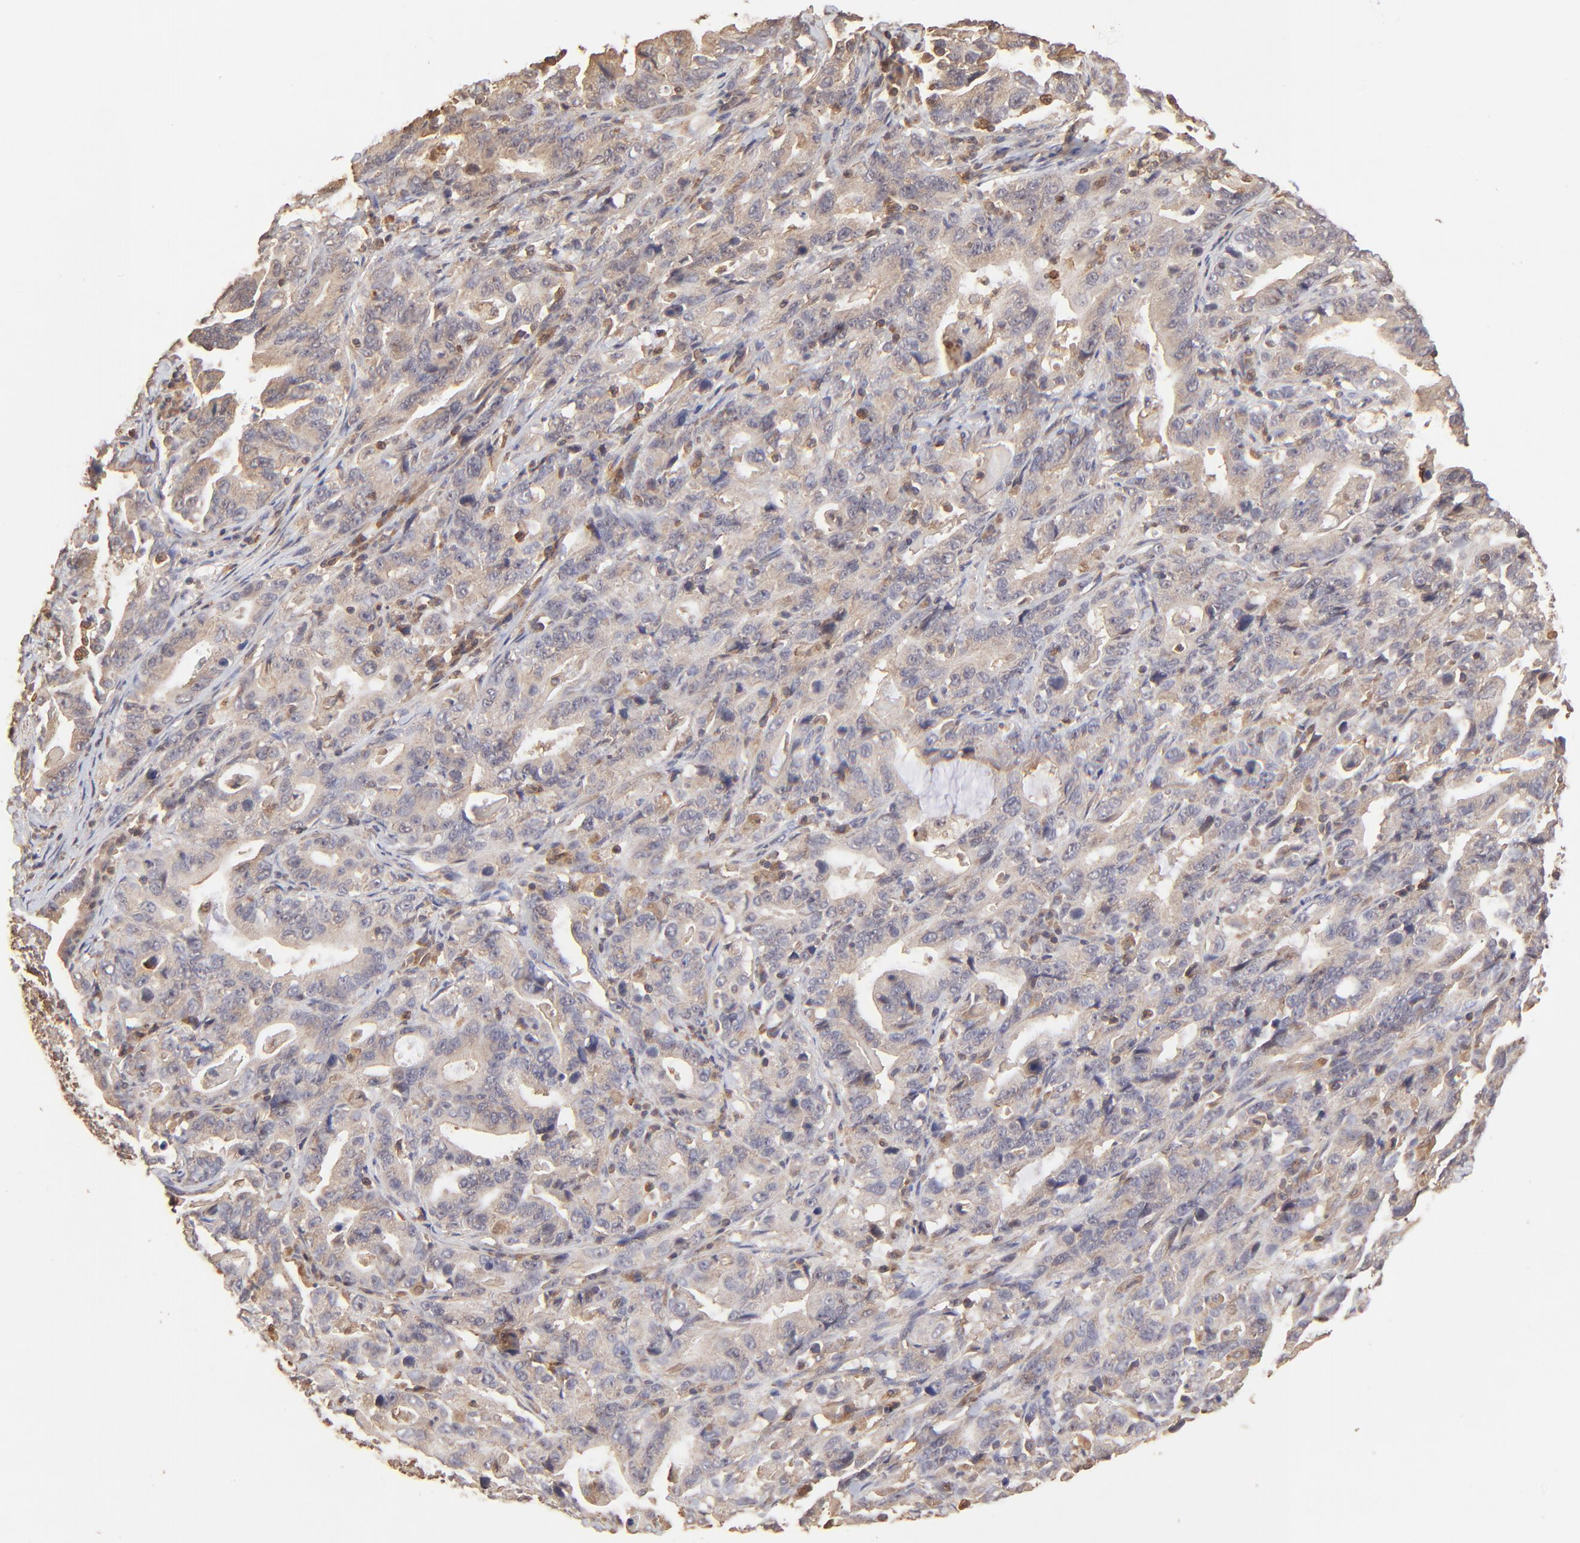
{"staining": {"intensity": "moderate", "quantity": ">75%", "location": "cytoplasmic/membranous"}, "tissue": "stomach cancer", "cell_type": "Tumor cells", "image_type": "cancer", "snomed": [{"axis": "morphology", "description": "Adenocarcinoma, NOS"}, {"axis": "topography", "description": "Stomach, upper"}], "caption": "Stomach cancer tissue exhibits moderate cytoplasmic/membranous positivity in about >75% of tumor cells, visualized by immunohistochemistry. The staining is performed using DAB (3,3'-diaminobenzidine) brown chromogen to label protein expression. The nuclei are counter-stained blue using hematoxylin.", "gene": "STON2", "patient": {"sex": "male", "age": 63}}